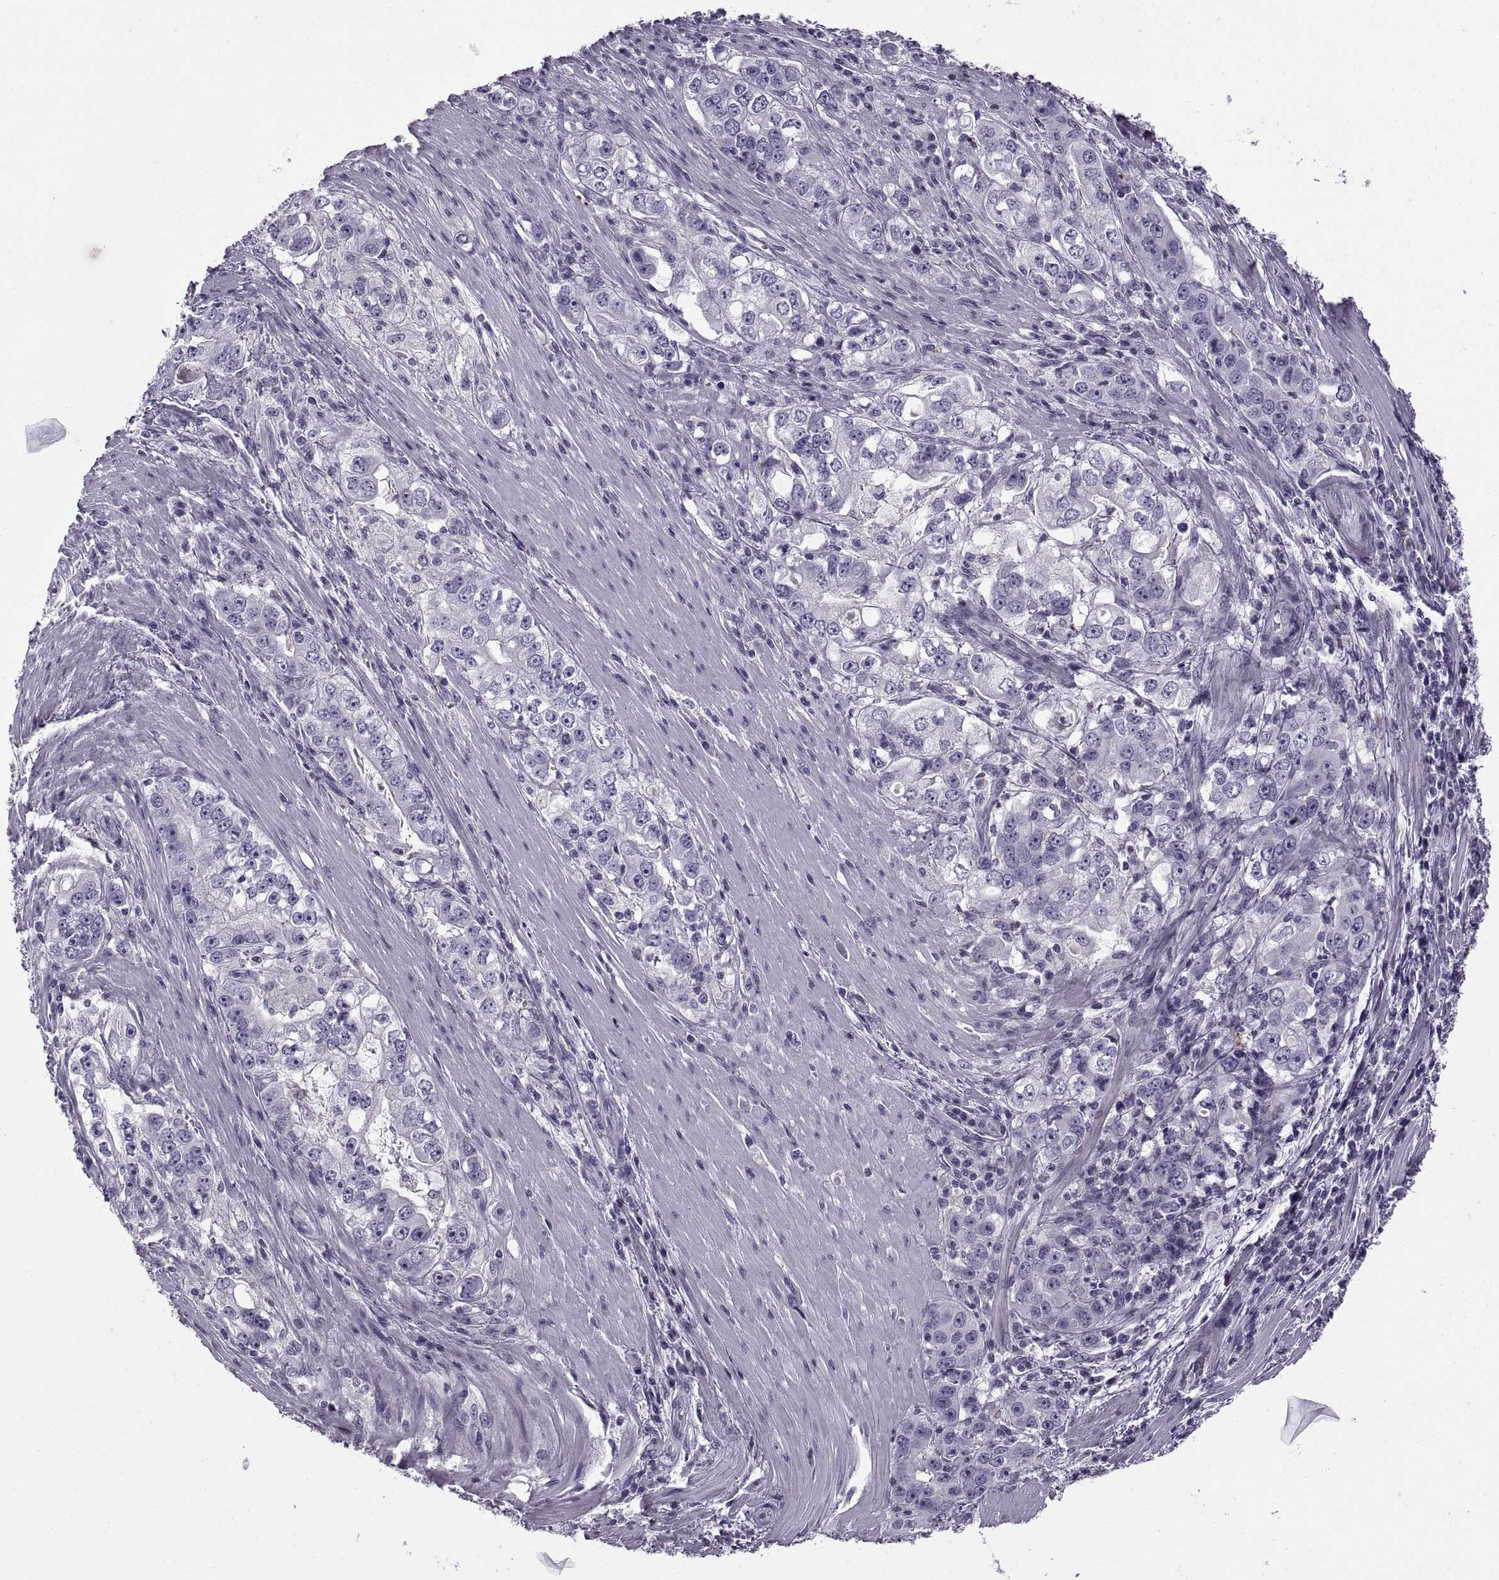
{"staining": {"intensity": "negative", "quantity": "none", "location": "none"}, "tissue": "stomach cancer", "cell_type": "Tumor cells", "image_type": "cancer", "snomed": [{"axis": "morphology", "description": "Adenocarcinoma, NOS"}, {"axis": "topography", "description": "Stomach, lower"}], "caption": "Image shows no protein expression in tumor cells of adenocarcinoma (stomach) tissue.", "gene": "CALCR", "patient": {"sex": "female", "age": 72}}